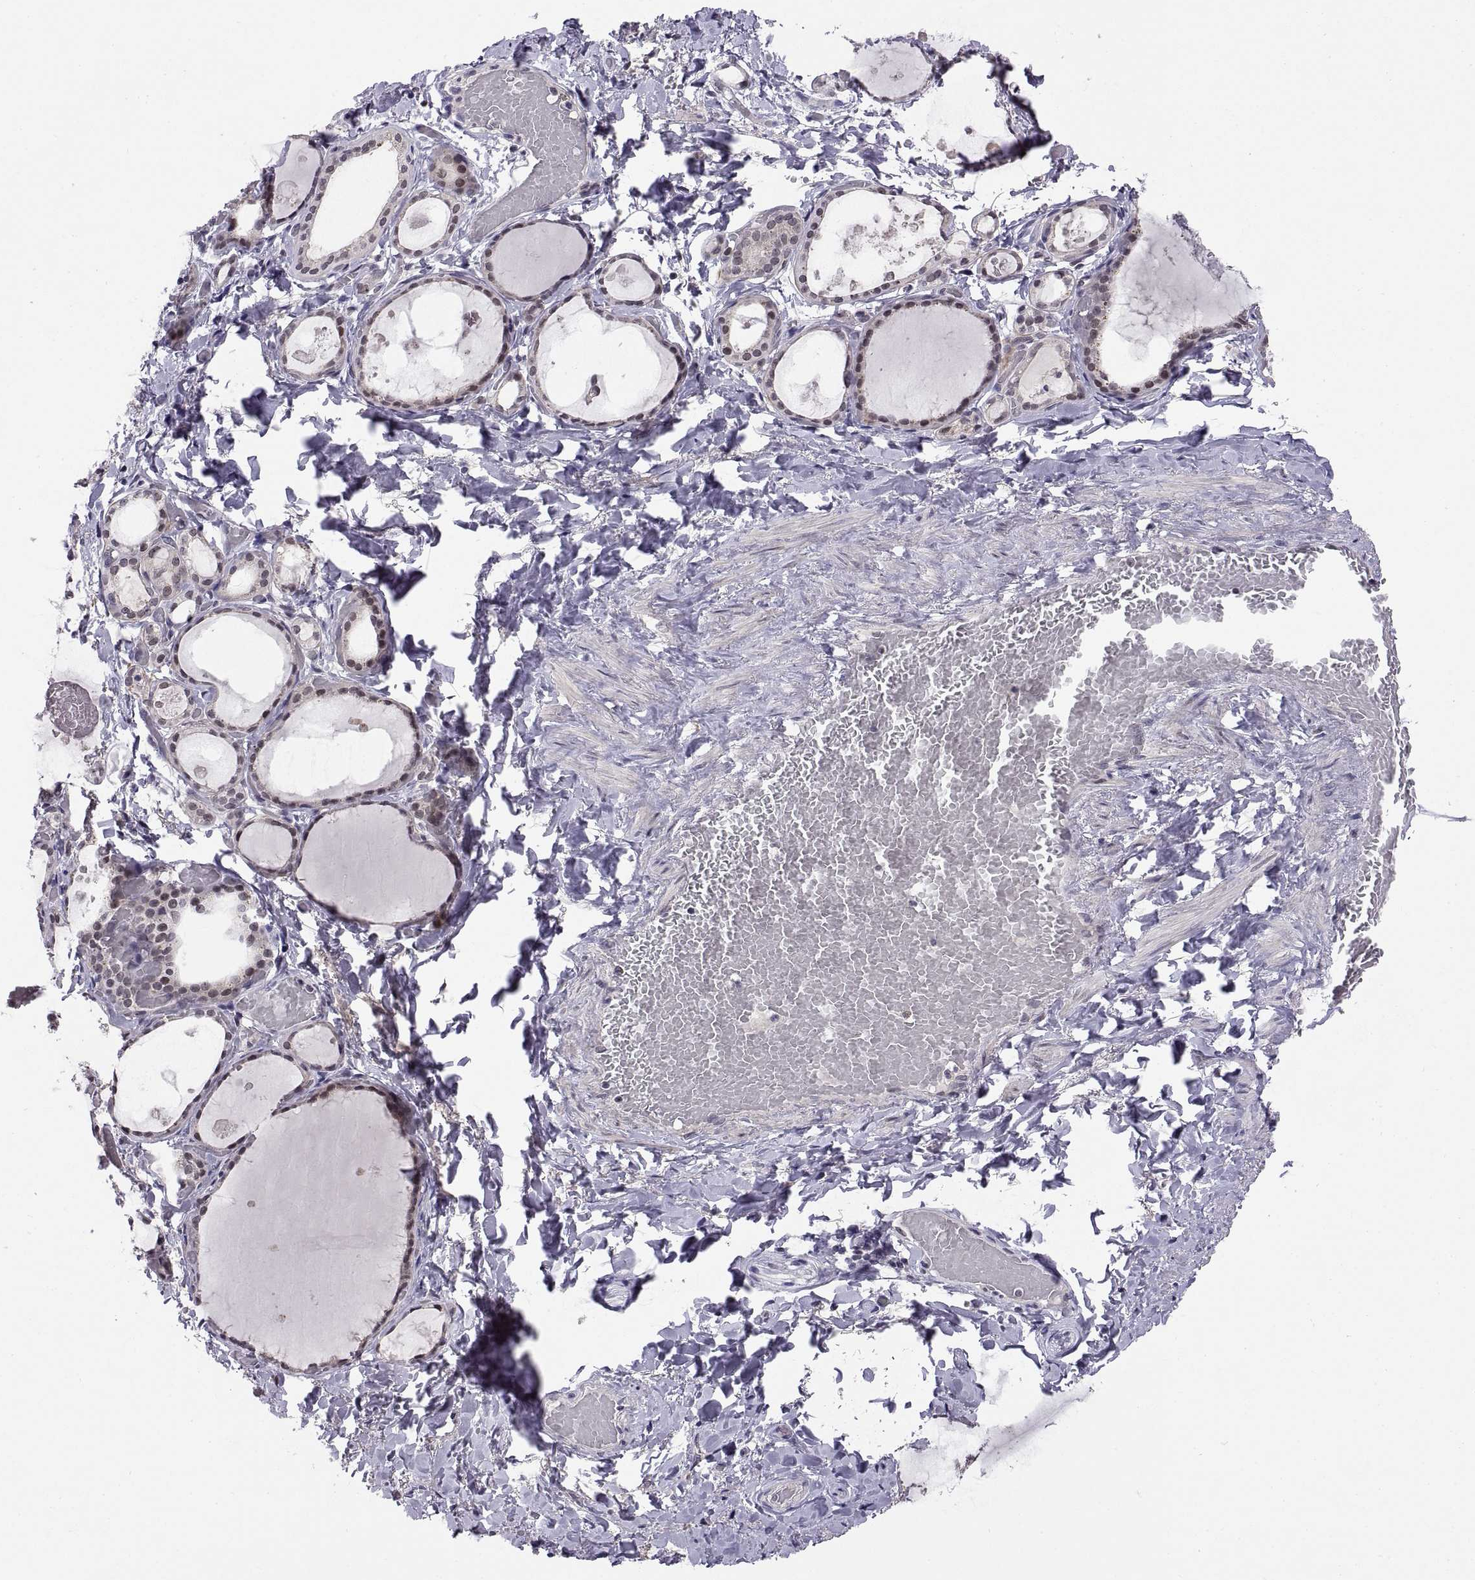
{"staining": {"intensity": "weak", "quantity": "25%-75%", "location": "nuclear"}, "tissue": "thyroid gland", "cell_type": "Glandular cells", "image_type": "normal", "snomed": [{"axis": "morphology", "description": "Normal tissue, NOS"}, {"axis": "topography", "description": "Thyroid gland"}], "caption": "IHC of benign thyroid gland exhibits low levels of weak nuclear expression in about 25%-75% of glandular cells.", "gene": "CHFR", "patient": {"sex": "female", "age": 56}}